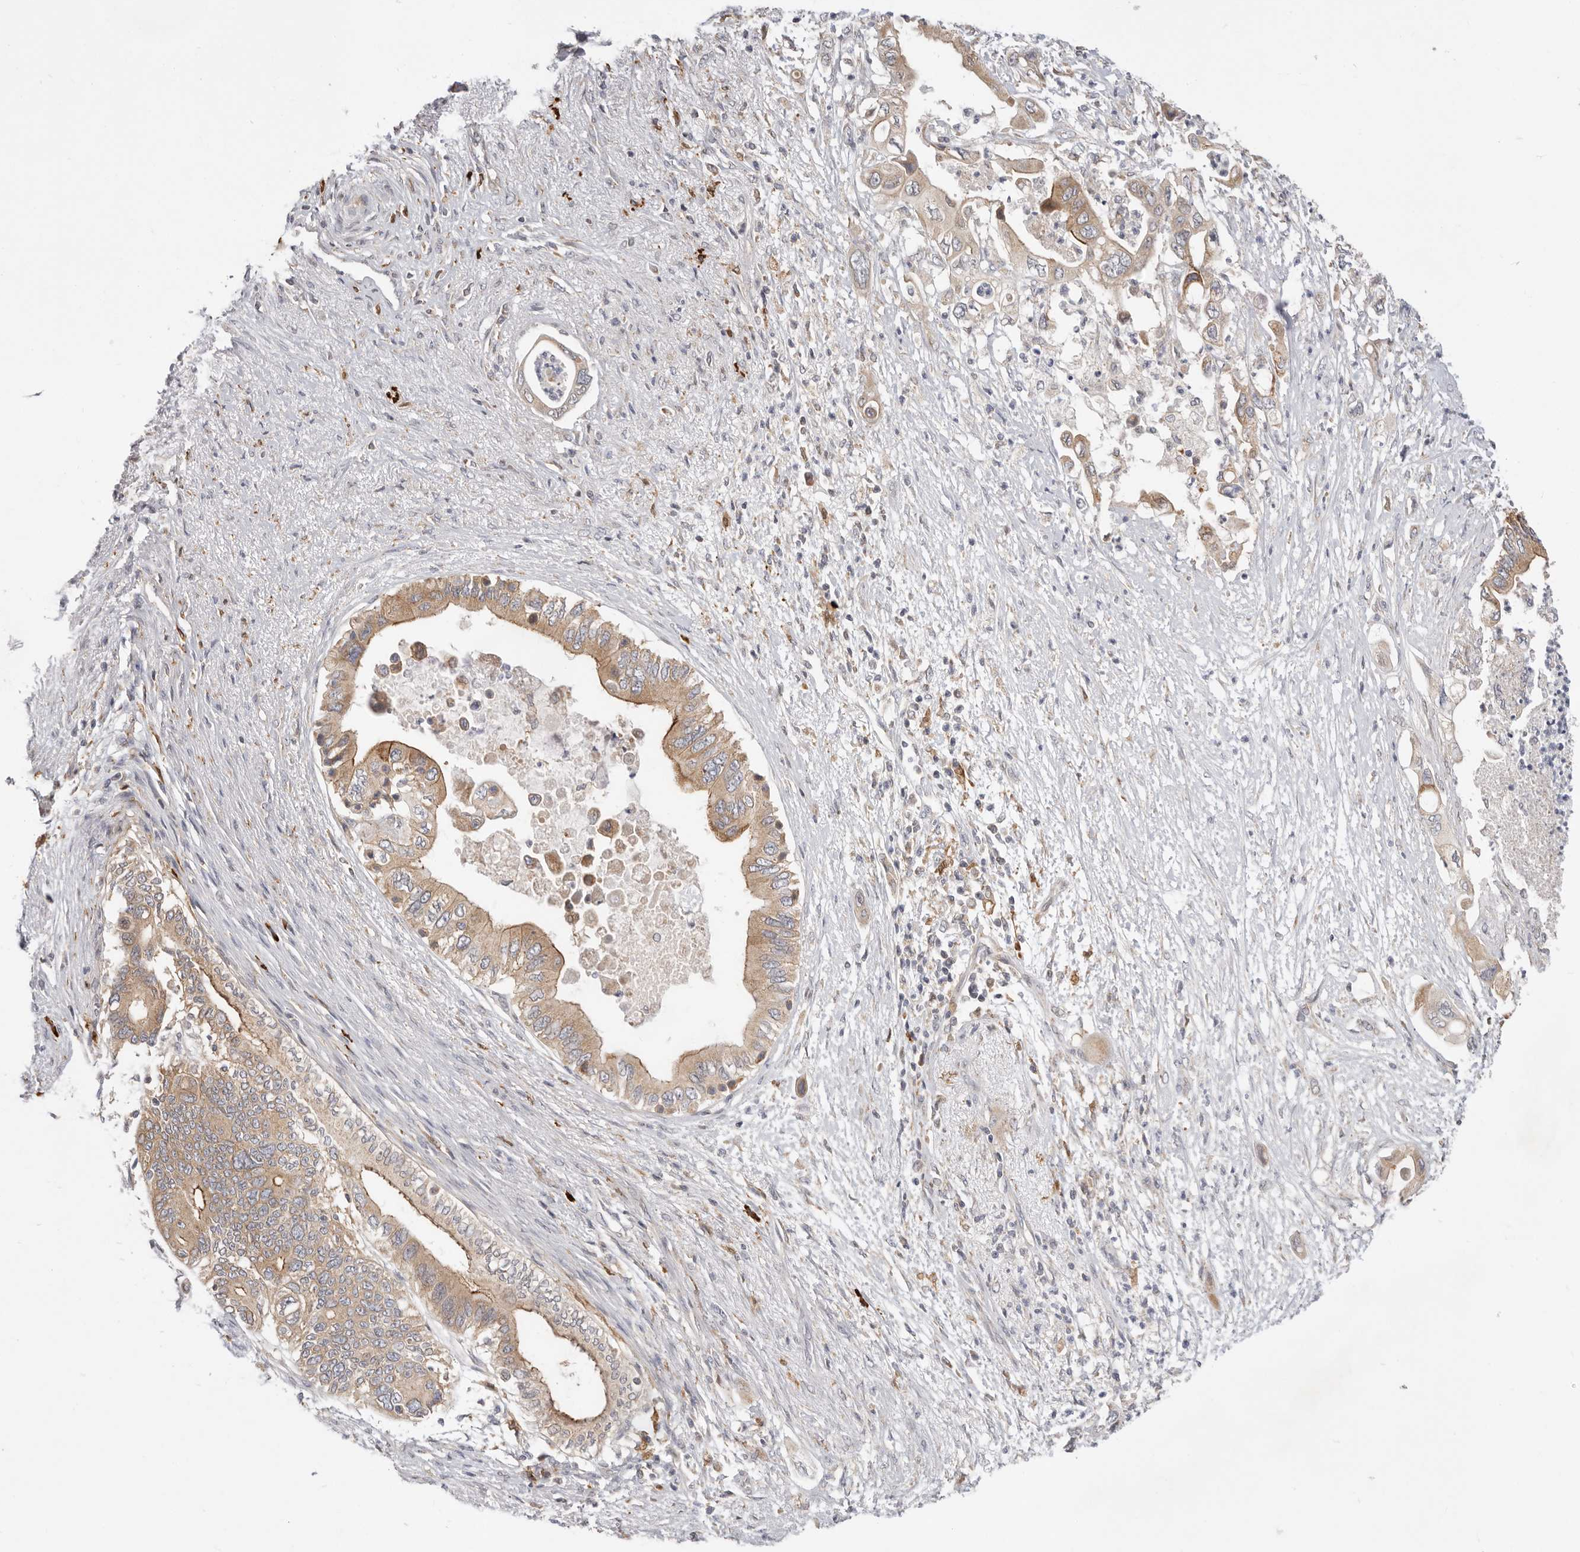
{"staining": {"intensity": "moderate", "quantity": ">75%", "location": "cytoplasmic/membranous"}, "tissue": "pancreatic cancer", "cell_type": "Tumor cells", "image_type": "cancer", "snomed": [{"axis": "morphology", "description": "Adenocarcinoma, NOS"}, {"axis": "topography", "description": "Pancreas"}], "caption": "IHC staining of pancreatic adenocarcinoma, which exhibits medium levels of moderate cytoplasmic/membranous positivity in about >75% of tumor cells indicating moderate cytoplasmic/membranous protein expression. The staining was performed using DAB (brown) for protein detection and nuclei were counterstained in hematoxylin (blue).", "gene": "USH1C", "patient": {"sex": "male", "age": 66}}